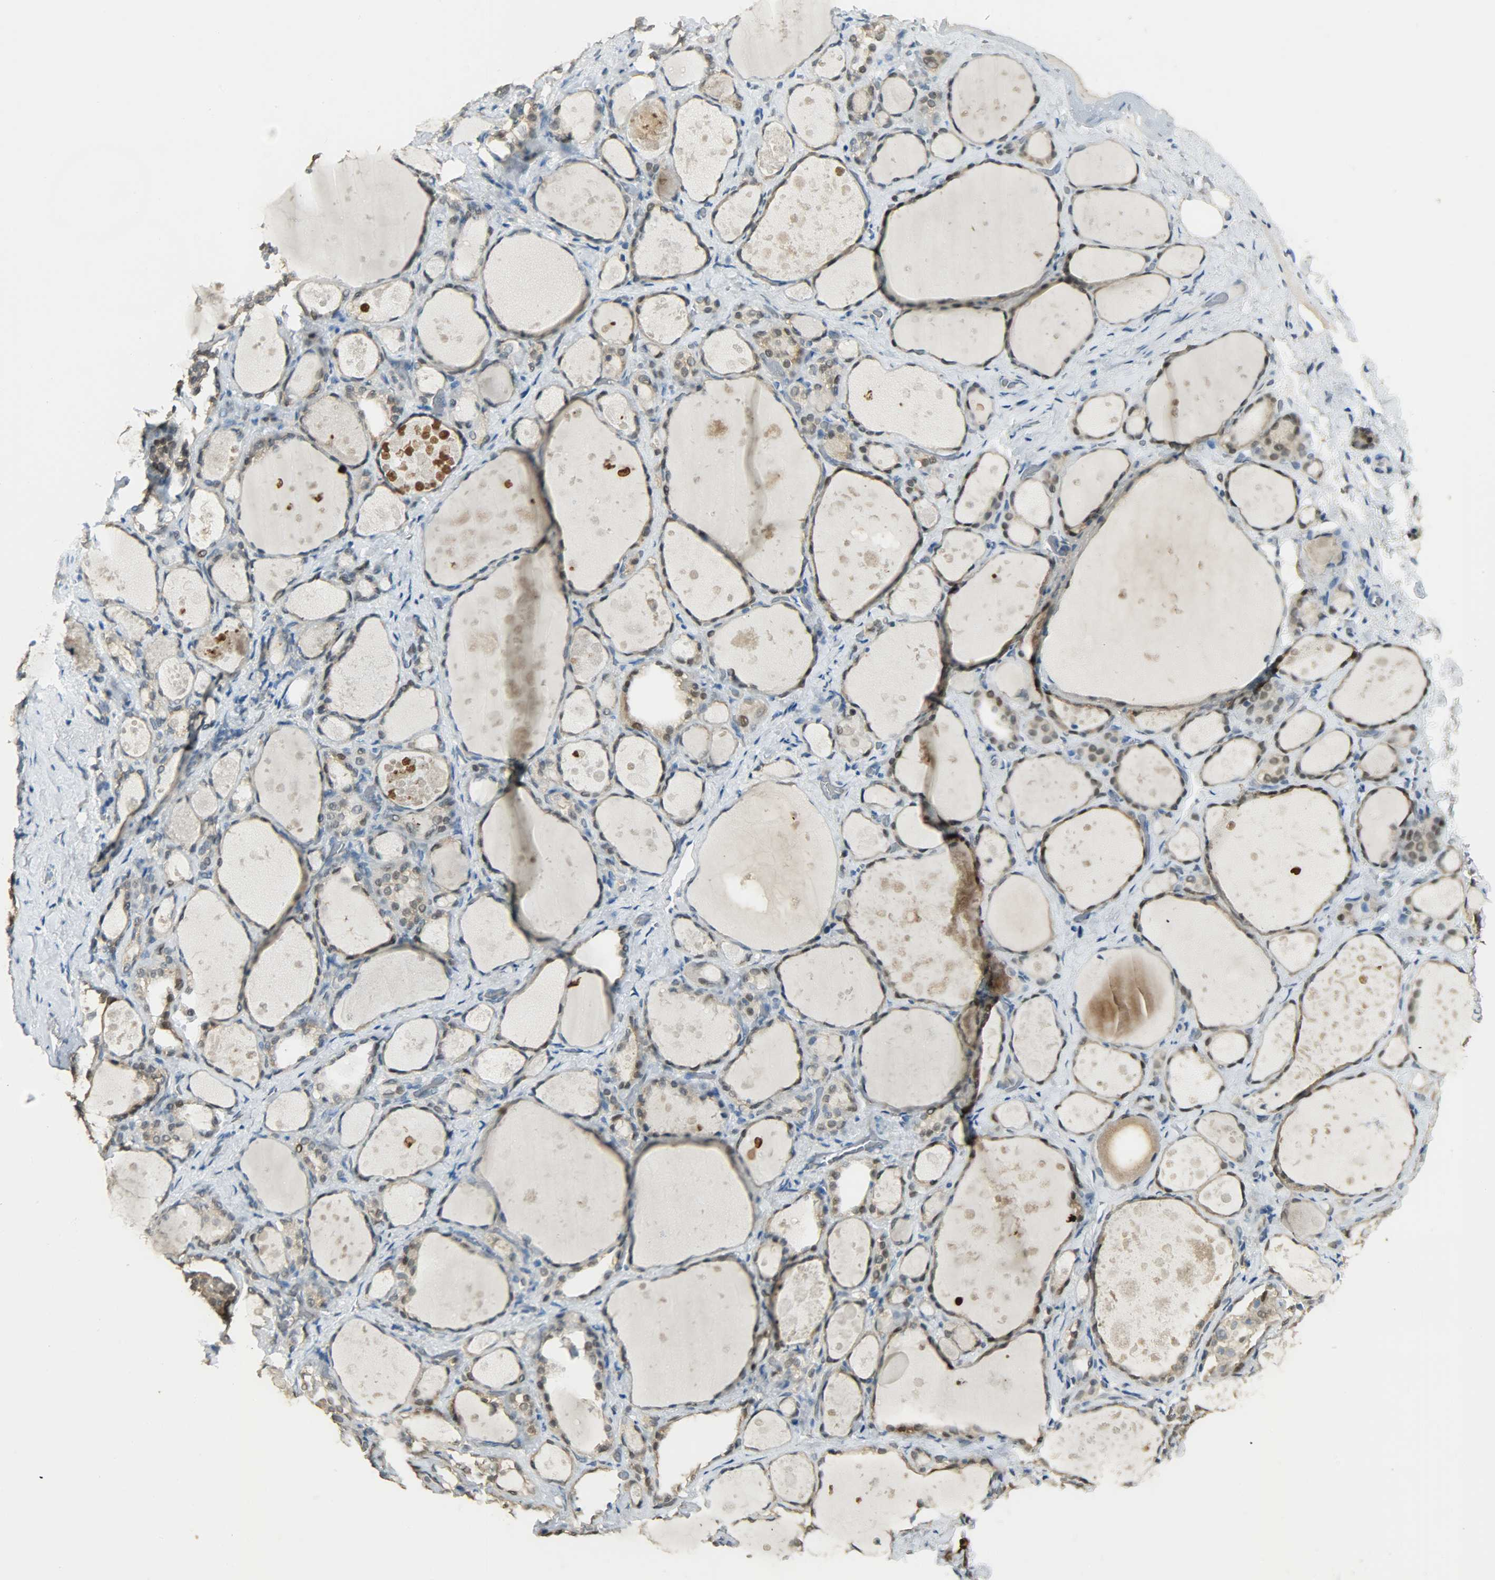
{"staining": {"intensity": "moderate", "quantity": ">75%", "location": "nuclear"}, "tissue": "thyroid gland", "cell_type": "Glandular cells", "image_type": "normal", "snomed": [{"axis": "morphology", "description": "Normal tissue, NOS"}, {"axis": "topography", "description": "Thyroid gland"}], "caption": "Glandular cells demonstrate moderate nuclear positivity in approximately >75% of cells in normal thyroid gland. (DAB (3,3'-diaminobenzidine) = brown stain, brightfield microscopy at high magnification).", "gene": "PRMT5", "patient": {"sex": "female", "age": 75}}